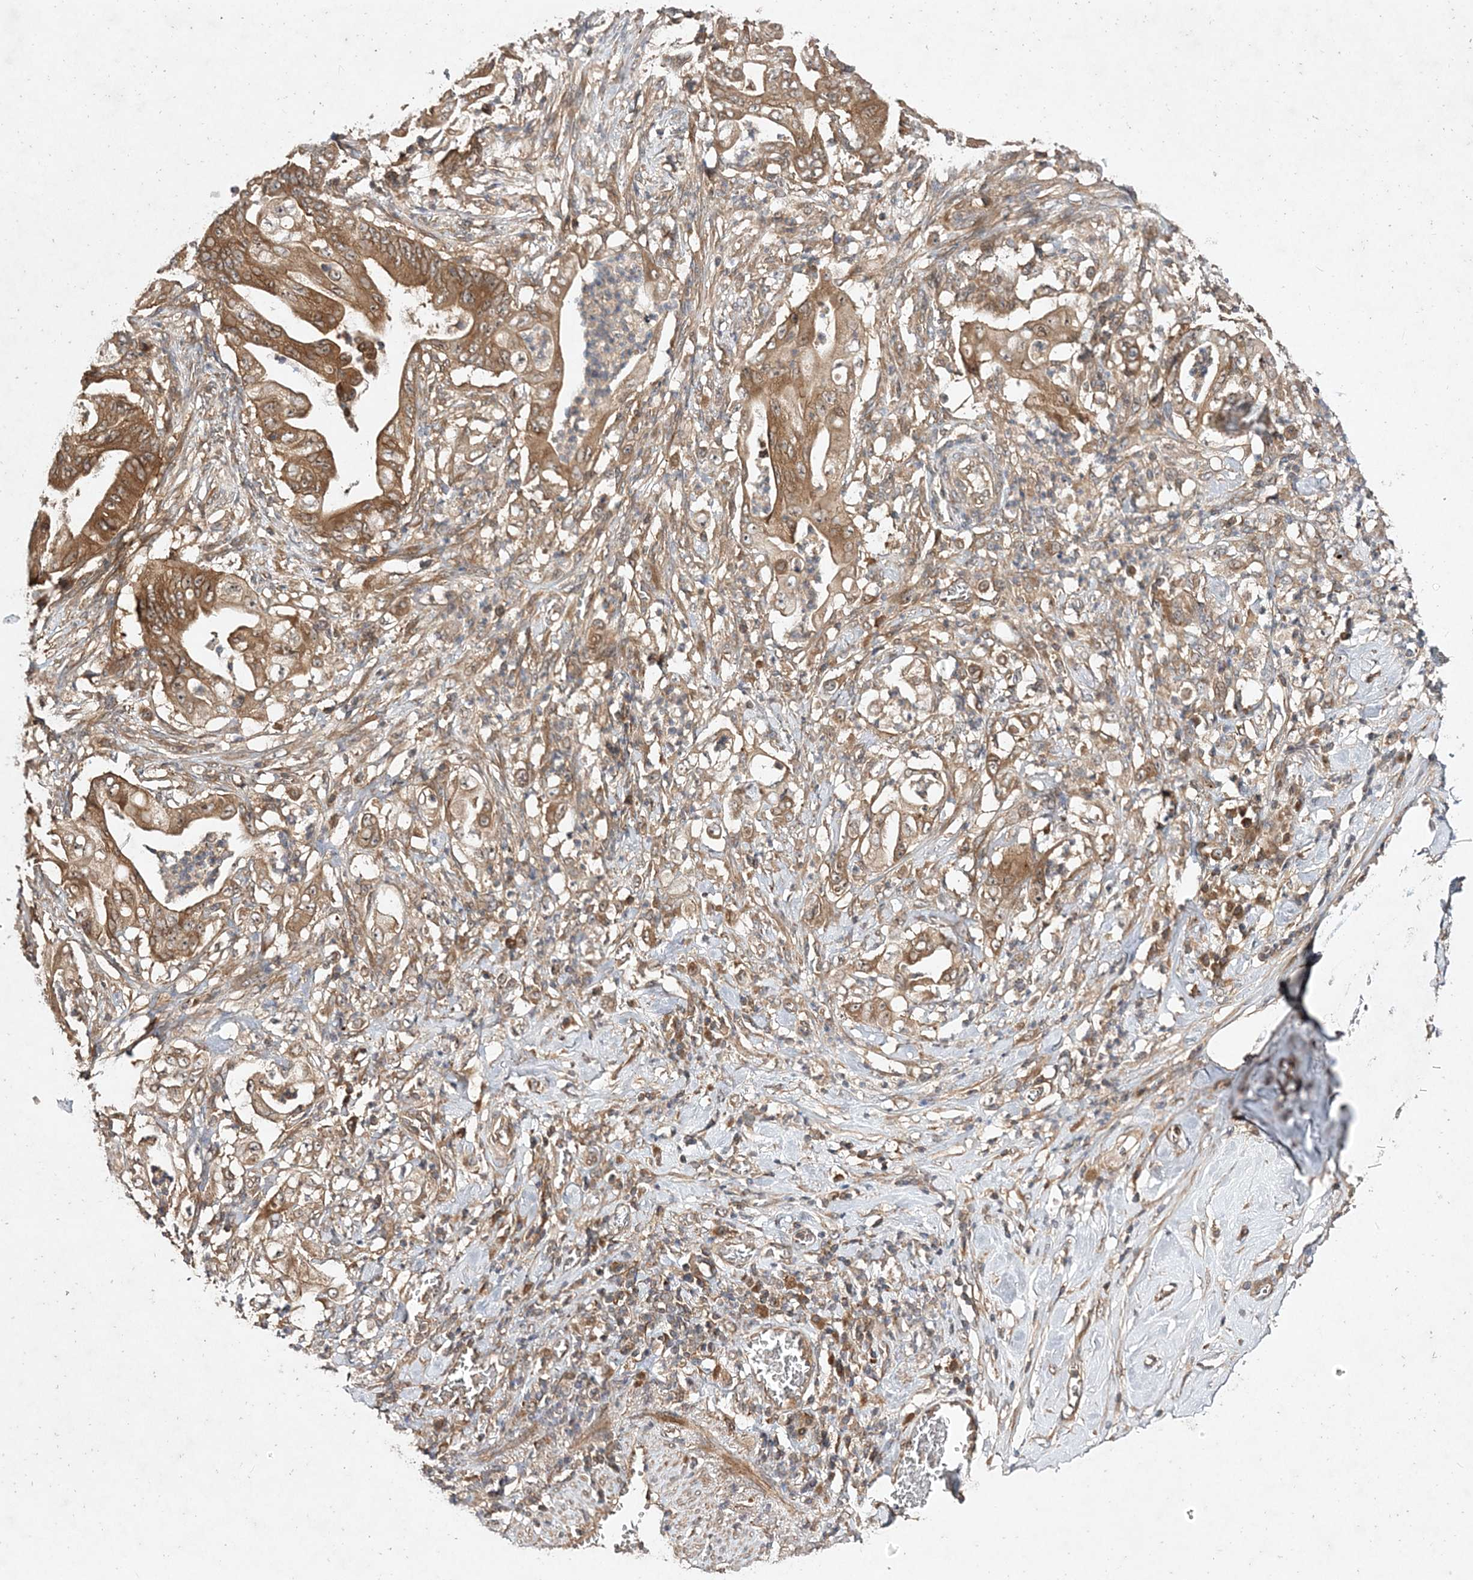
{"staining": {"intensity": "moderate", "quantity": ">75%", "location": "cytoplasmic/membranous"}, "tissue": "stomach cancer", "cell_type": "Tumor cells", "image_type": "cancer", "snomed": [{"axis": "morphology", "description": "Adenocarcinoma, NOS"}, {"axis": "topography", "description": "Stomach"}], "caption": "High-magnification brightfield microscopy of stomach cancer stained with DAB (brown) and counterstained with hematoxylin (blue). tumor cells exhibit moderate cytoplasmic/membranous expression is identified in about>75% of cells.", "gene": "TMEM9B", "patient": {"sex": "female", "age": 73}}